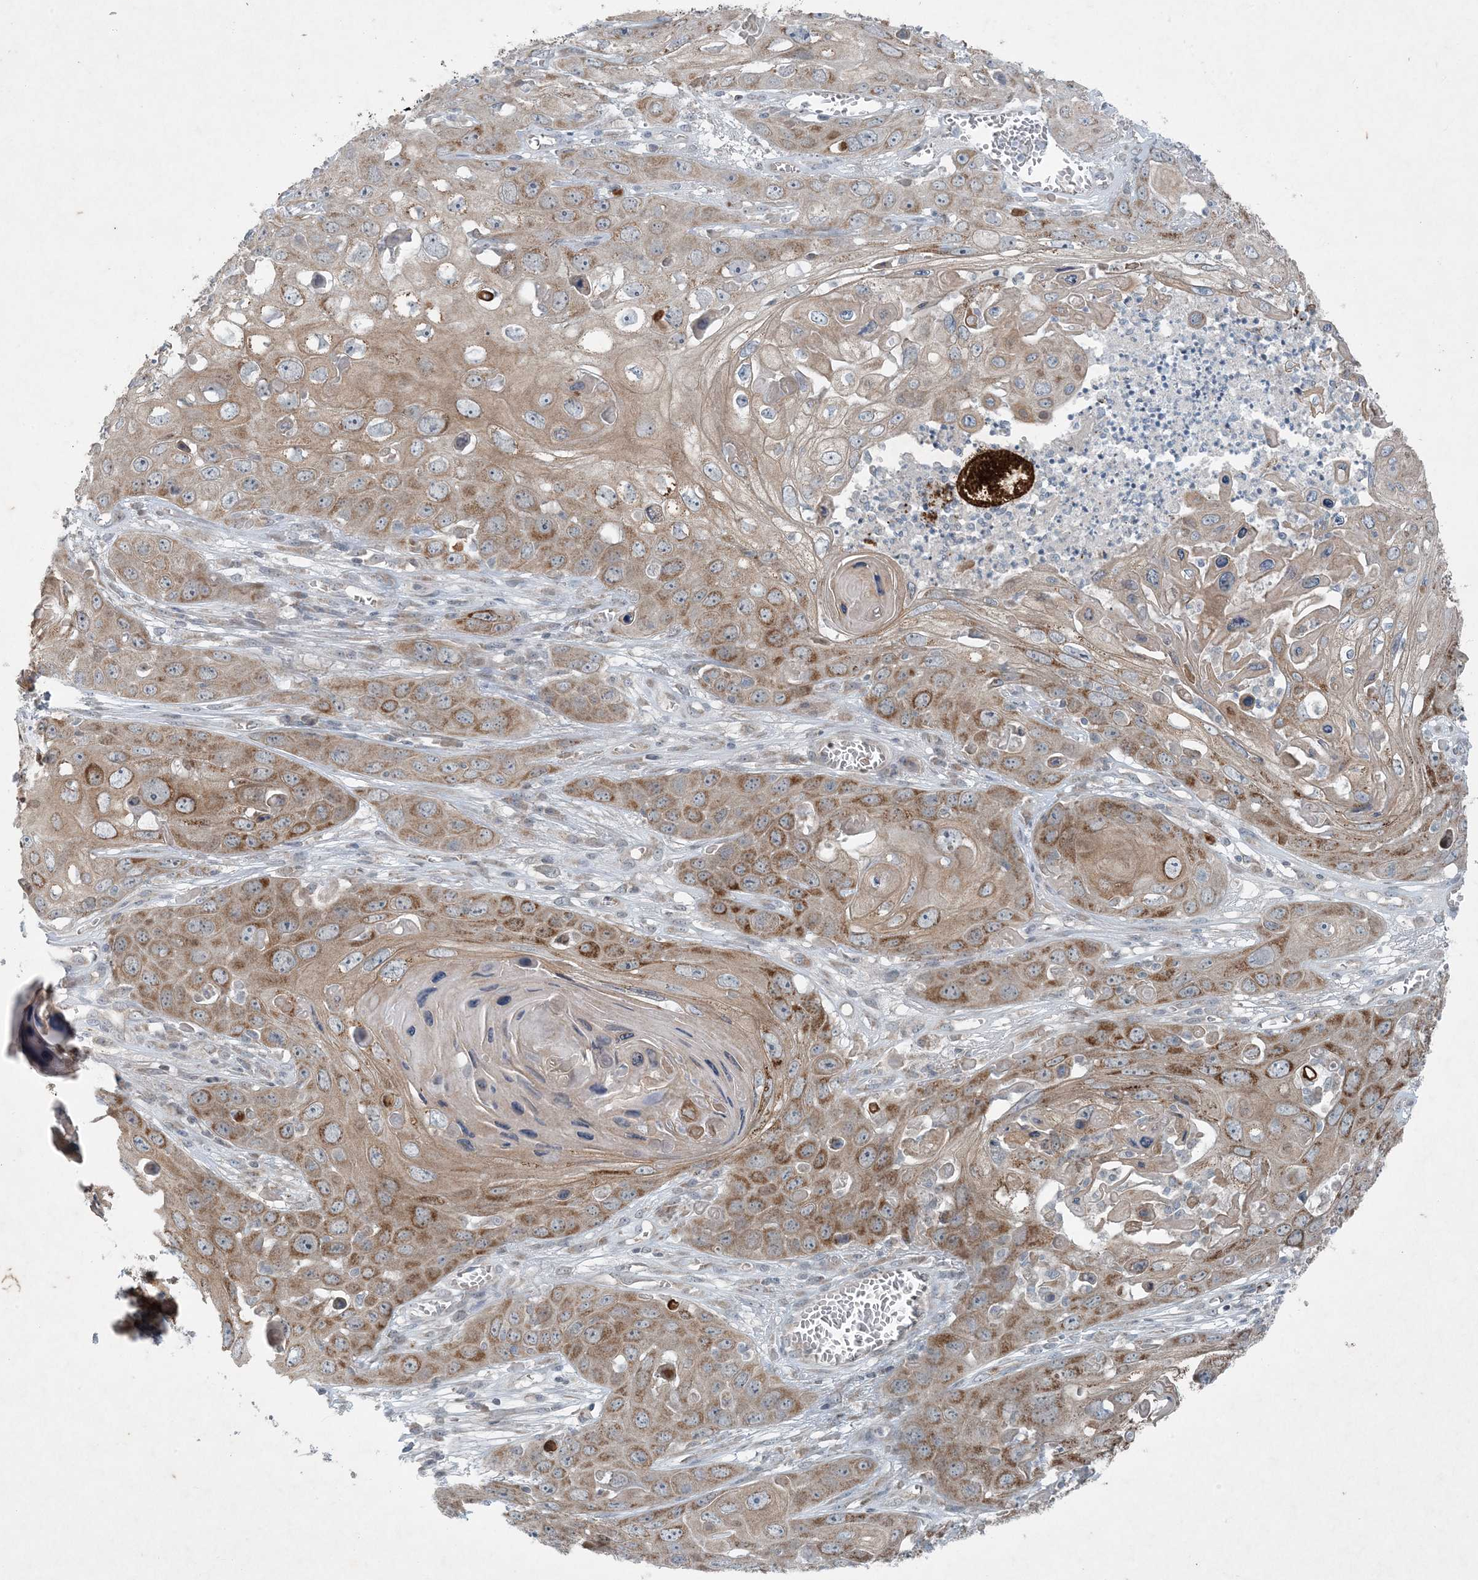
{"staining": {"intensity": "moderate", "quantity": "25%-75%", "location": "cytoplasmic/membranous"}, "tissue": "skin cancer", "cell_type": "Tumor cells", "image_type": "cancer", "snomed": [{"axis": "morphology", "description": "Squamous cell carcinoma, NOS"}, {"axis": "topography", "description": "Skin"}], "caption": "Immunohistochemical staining of human skin cancer (squamous cell carcinoma) reveals medium levels of moderate cytoplasmic/membranous staining in approximately 25%-75% of tumor cells.", "gene": "PC", "patient": {"sex": "male", "age": 55}}